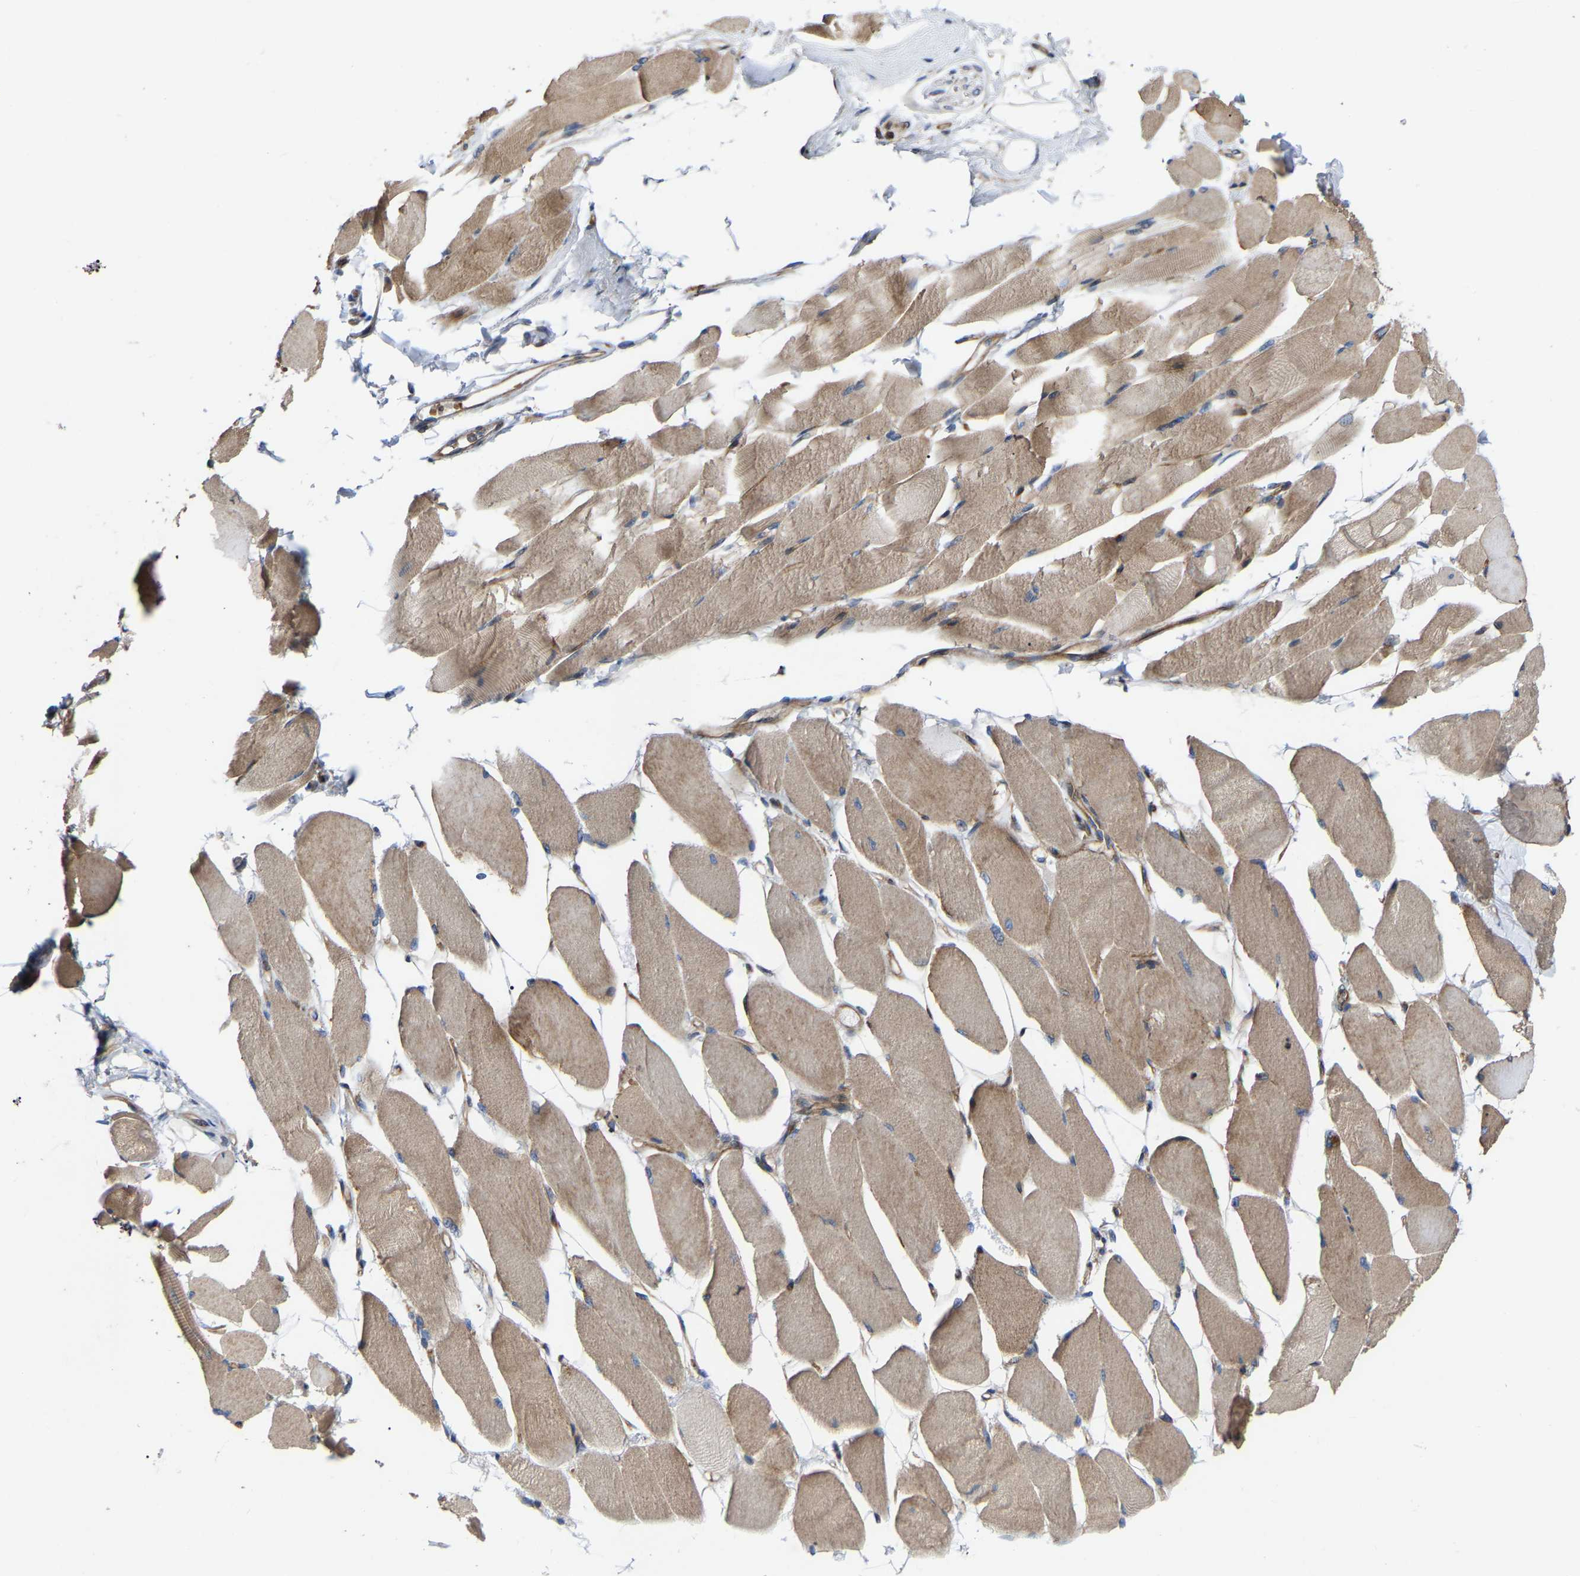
{"staining": {"intensity": "moderate", "quantity": ">75%", "location": "cytoplasmic/membranous"}, "tissue": "skeletal muscle", "cell_type": "Myocytes", "image_type": "normal", "snomed": [{"axis": "morphology", "description": "Normal tissue, NOS"}, {"axis": "topography", "description": "Skeletal muscle"}, {"axis": "topography", "description": "Peripheral nerve tissue"}], "caption": "Immunohistochemical staining of unremarkable human skeletal muscle shows >75% levels of moderate cytoplasmic/membranous protein staining in about >75% of myocytes.", "gene": "TOR1B", "patient": {"sex": "female", "age": 84}}